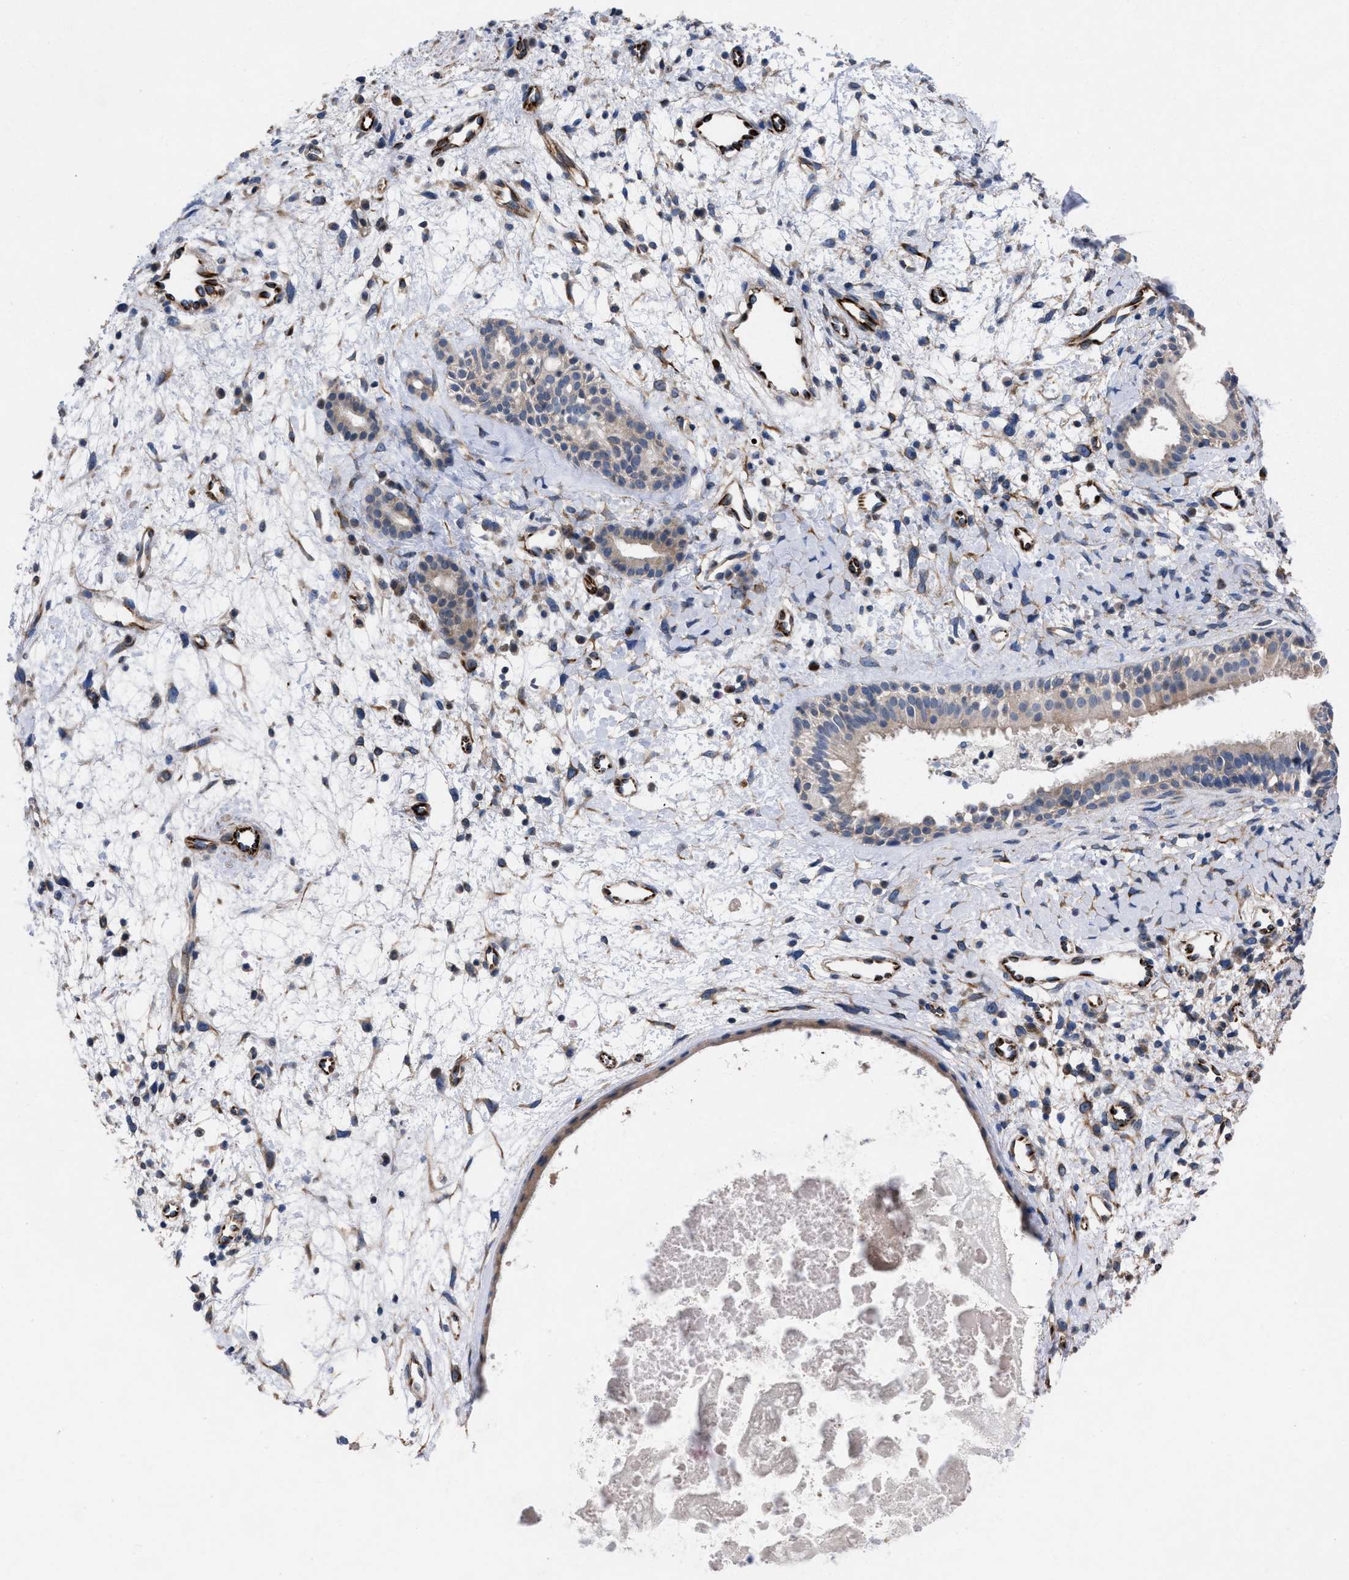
{"staining": {"intensity": "weak", "quantity": ">75%", "location": "cytoplasmic/membranous"}, "tissue": "nasopharynx", "cell_type": "Respiratory epithelial cells", "image_type": "normal", "snomed": [{"axis": "morphology", "description": "Normal tissue, NOS"}, {"axis": "topography", "description": "Nasopharynx"}], "caption": "Unremarkable nasopharynx was stained to show a protein in brown. There is low levels of weak cytoplasmic/membranous positivity in approximately >75% of respiratory epithelial cells.", "gene": "TMEM131", "patient": {"sex": "male", "age": 22}}